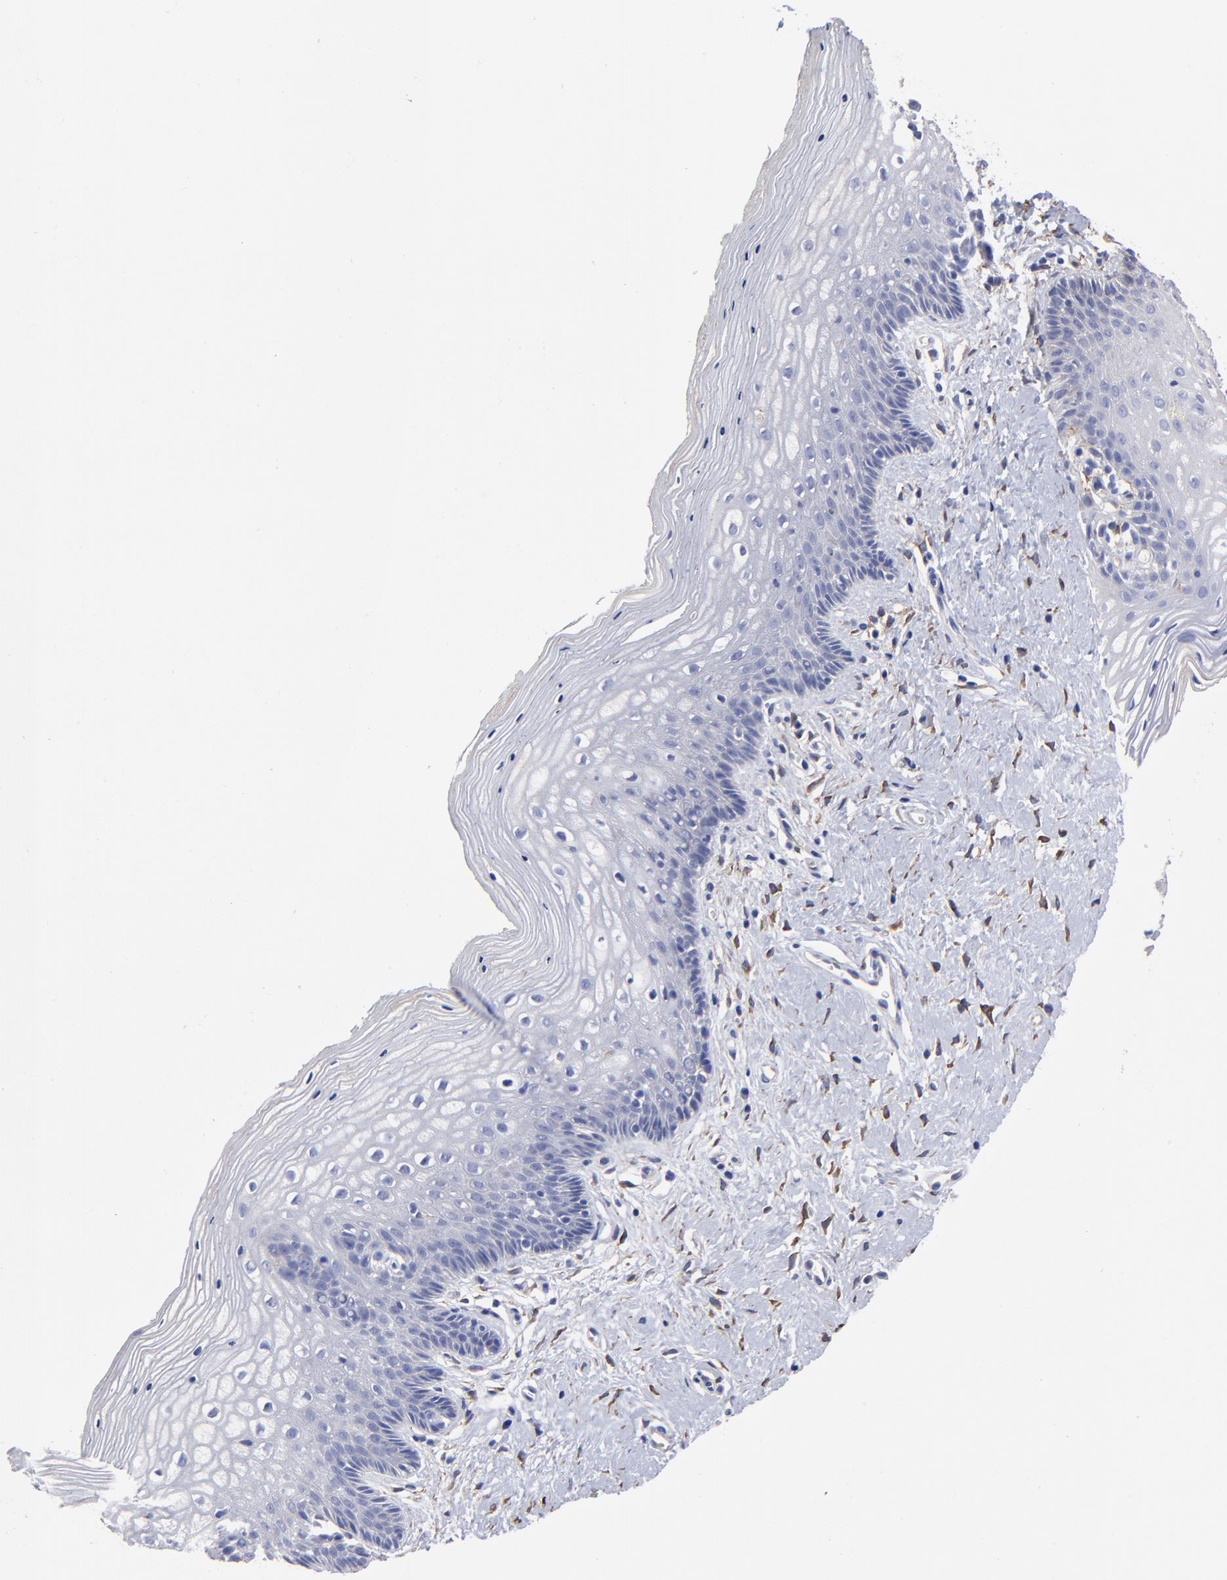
{"staining": {"intensity": "negative", "quantity": "none", "location": "none"}, "tissue": "vagina", "cell_type": "Squamous epithelial cells", "image_type": "normal", "snomed": [{"axis": "morphology", "description": "Normal tissue, NOS"}, {"axis": "topography", "description": "Vagina"}], "caption": "Squamous epithelial cells show no significant staining in normal vagina. (DAB (3,3'-diaminobenzidine) immunohistochemistry with hematoxylin counter stain).", "gene": "CILP", "patient": {"sex": "female", "age": 46}}